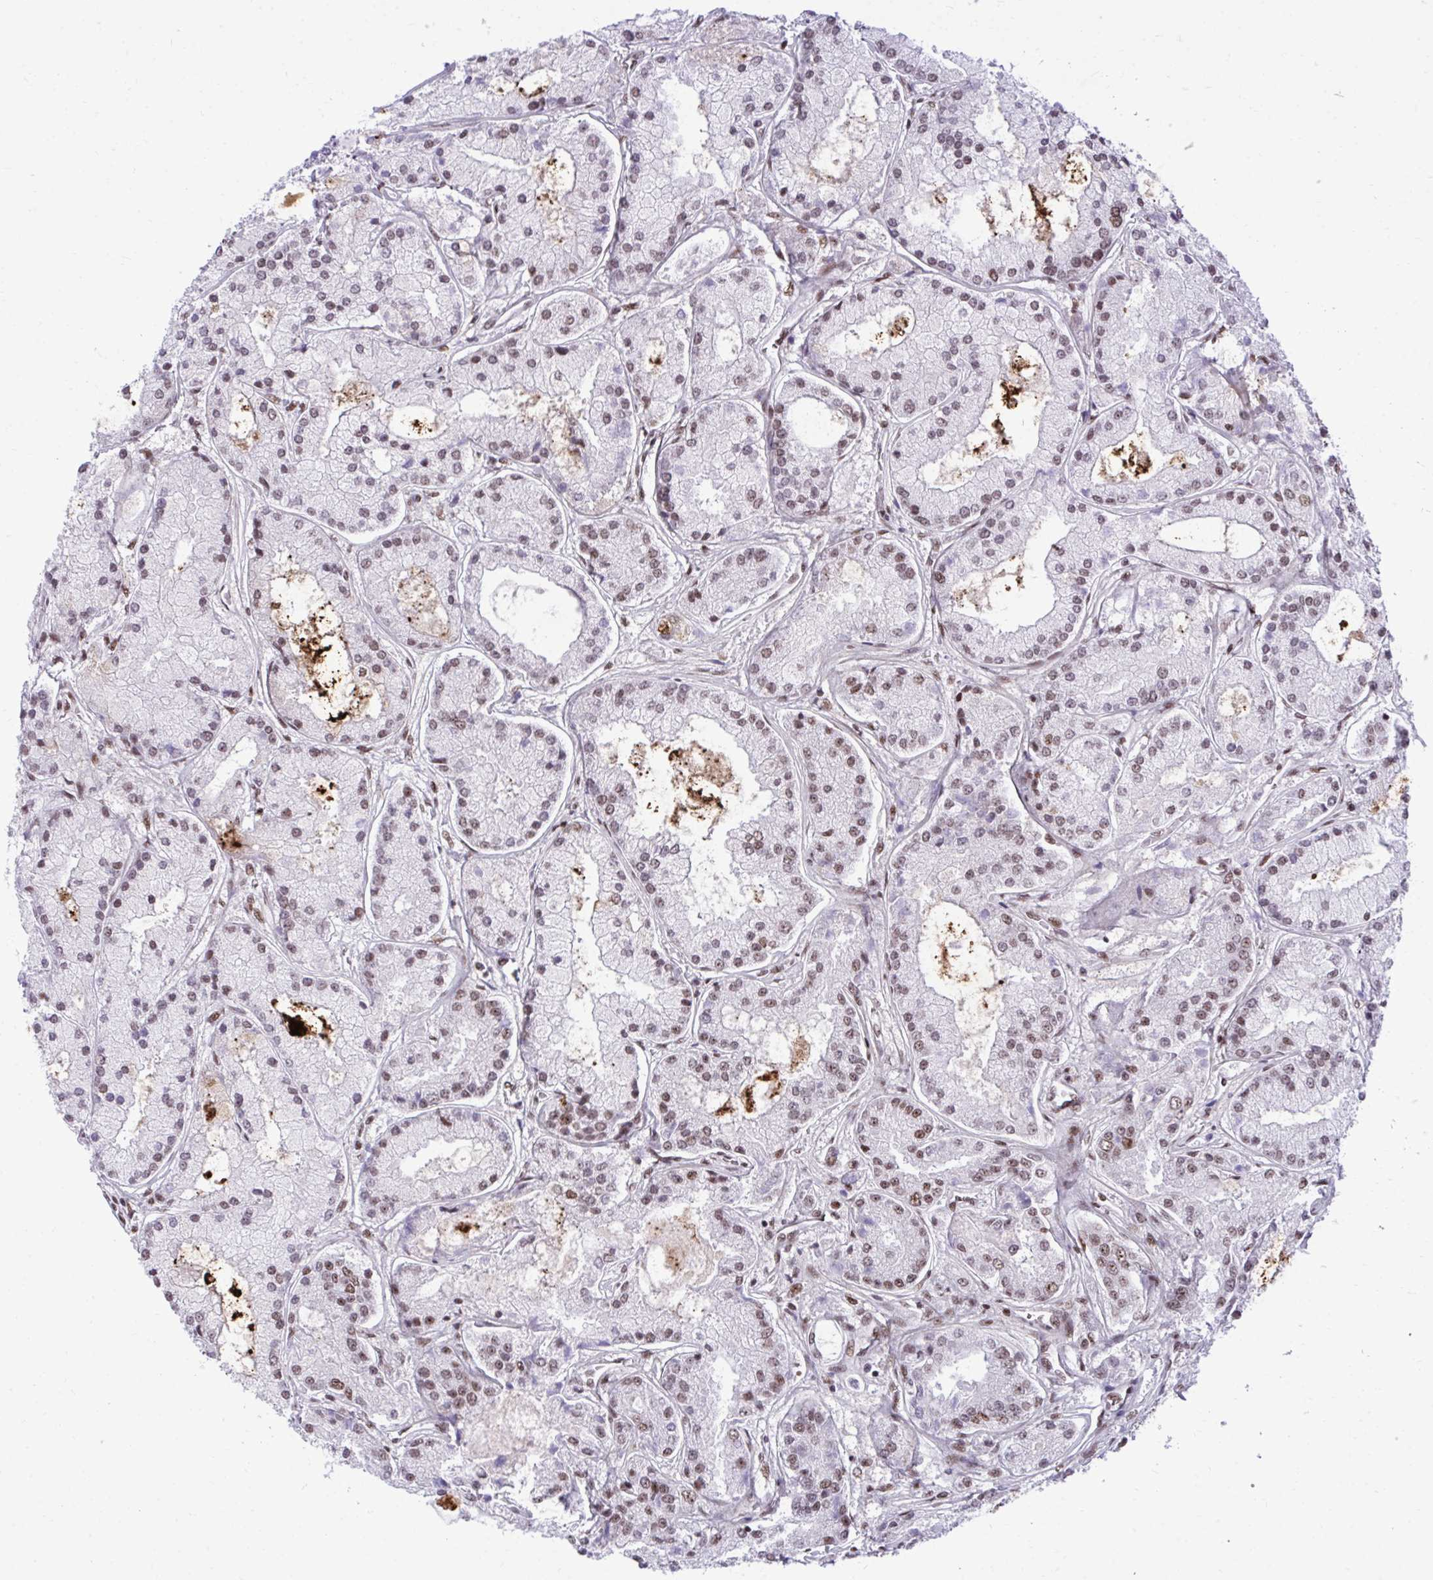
{"staining": {"intensity": "moderate", "quantity": "25%-75%", "location": "nuclear"}, "tissue": "prostate cancer", "cell_type": "Tumor cells", "image_type": "cancer", "snomed": [{"axis": "morphology", "description": "Adenocarcinoma, High grade"}, {"axis": "topography", "description": "Prostate"}], "caption": "Prostate cancer stained for a protein (brown) exhibits moderate nuclear positive positivity in approximately 25%-75% of tumor cells.", "gene": "CDYL", "patient": {"sex": "male", "age": 67}}